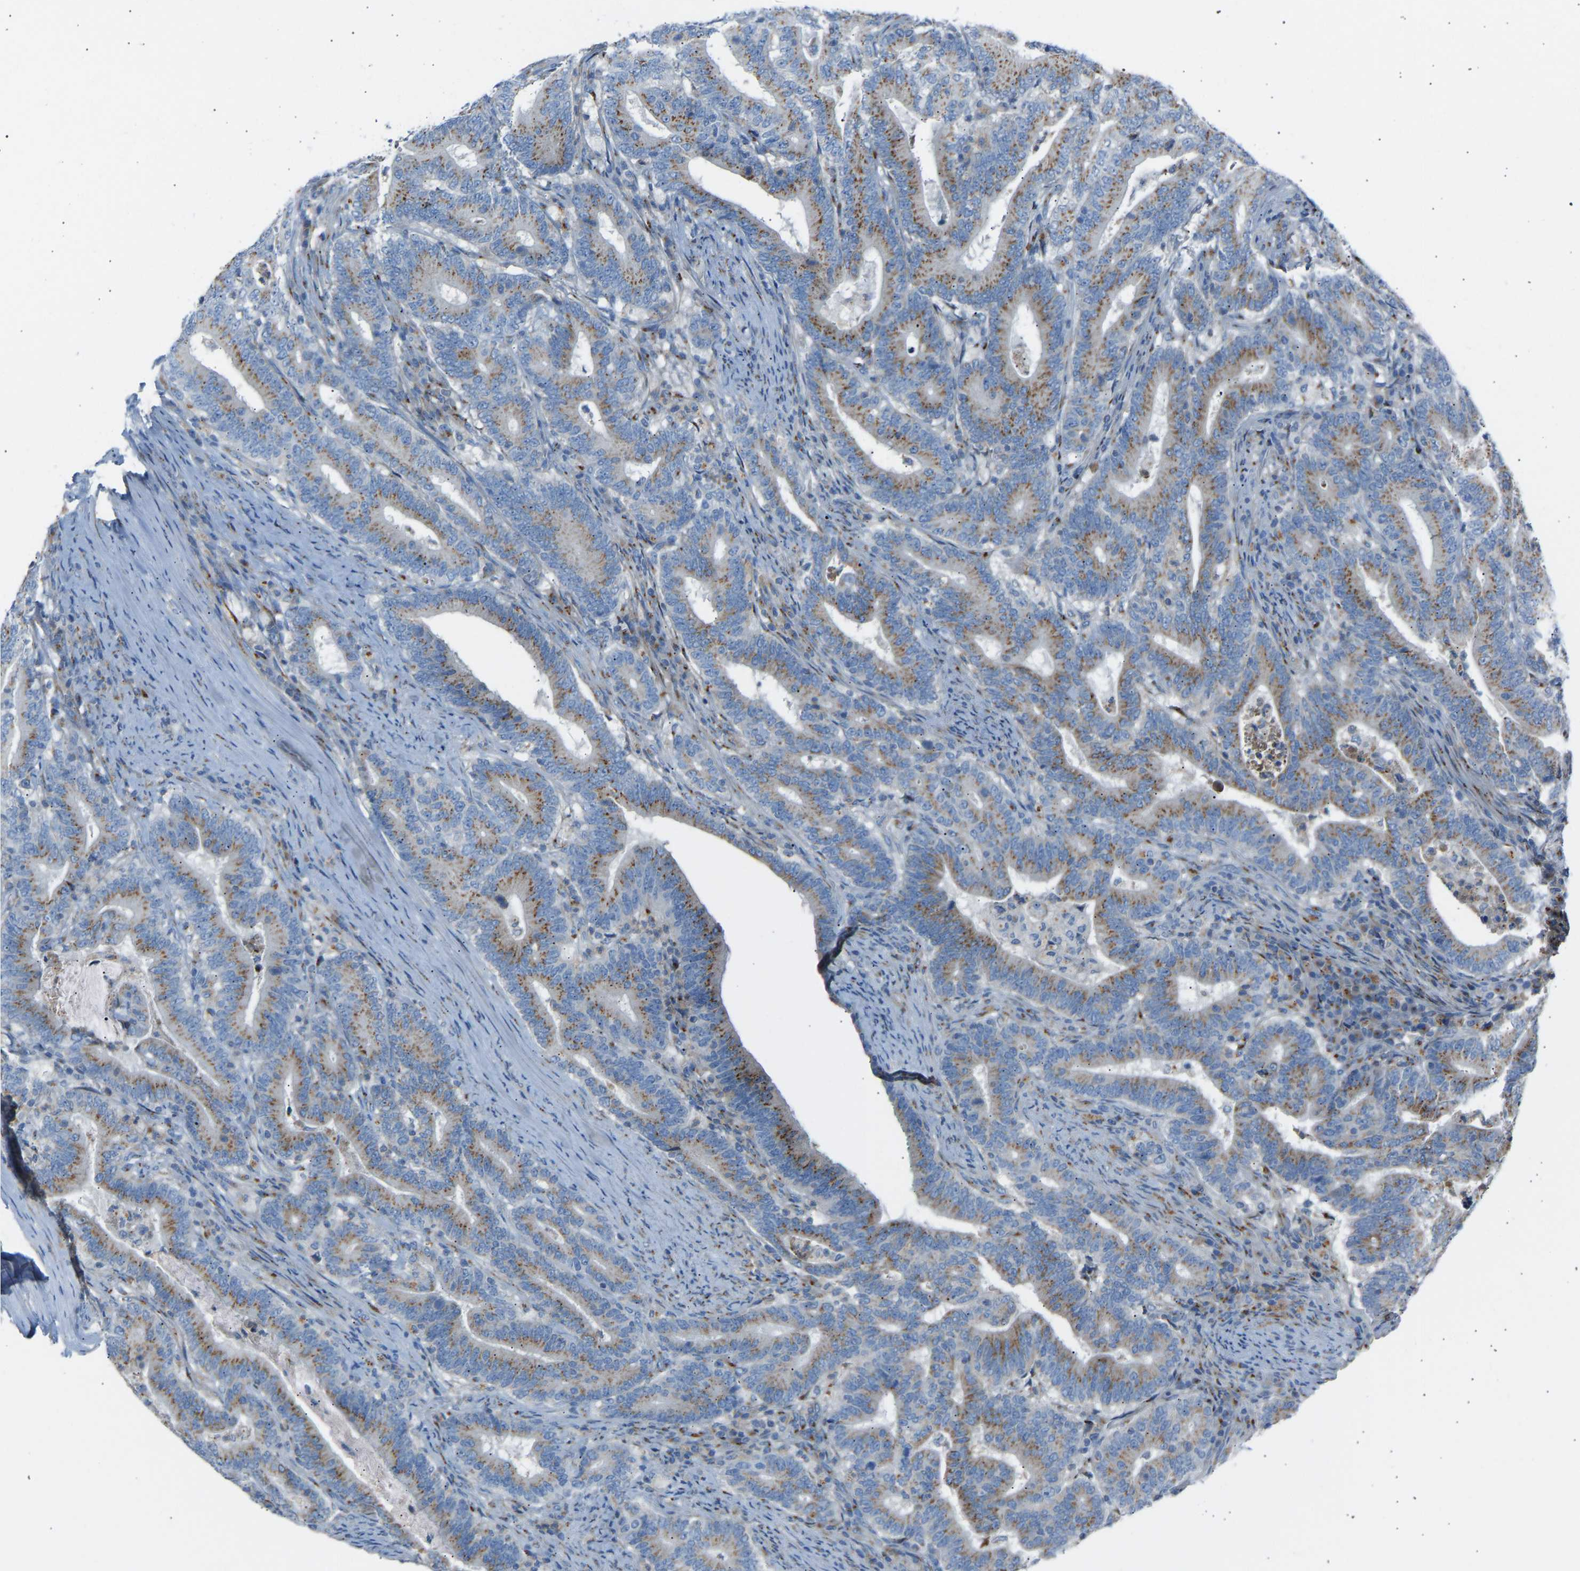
{"staining": {"intensity": "moderate", "quantity": ">75%", "location": "cytoplasmic/membranous"}, "tissue": "colorectal cancer", "cell_type": "Tumor cells", "image_type": "cancer", "snomed": [{"axis": "morphology", "description": "Adenocarcinoma, NOS"}, {"axis": "topography", "description": "Colon"}], "caption": "Brown immunohistochemical staining in colorectal cancer (adenocarcinoma) shows moderate cytoplasmic/membranous staining in approximately >75% of tumor cells. The staining was performed using DAB, with brown indicating positive protein expression. Nuclei are stained blue with hematoxylin.", "gene": "CYREN", "patient": {"sex": "female", "age": 66}}